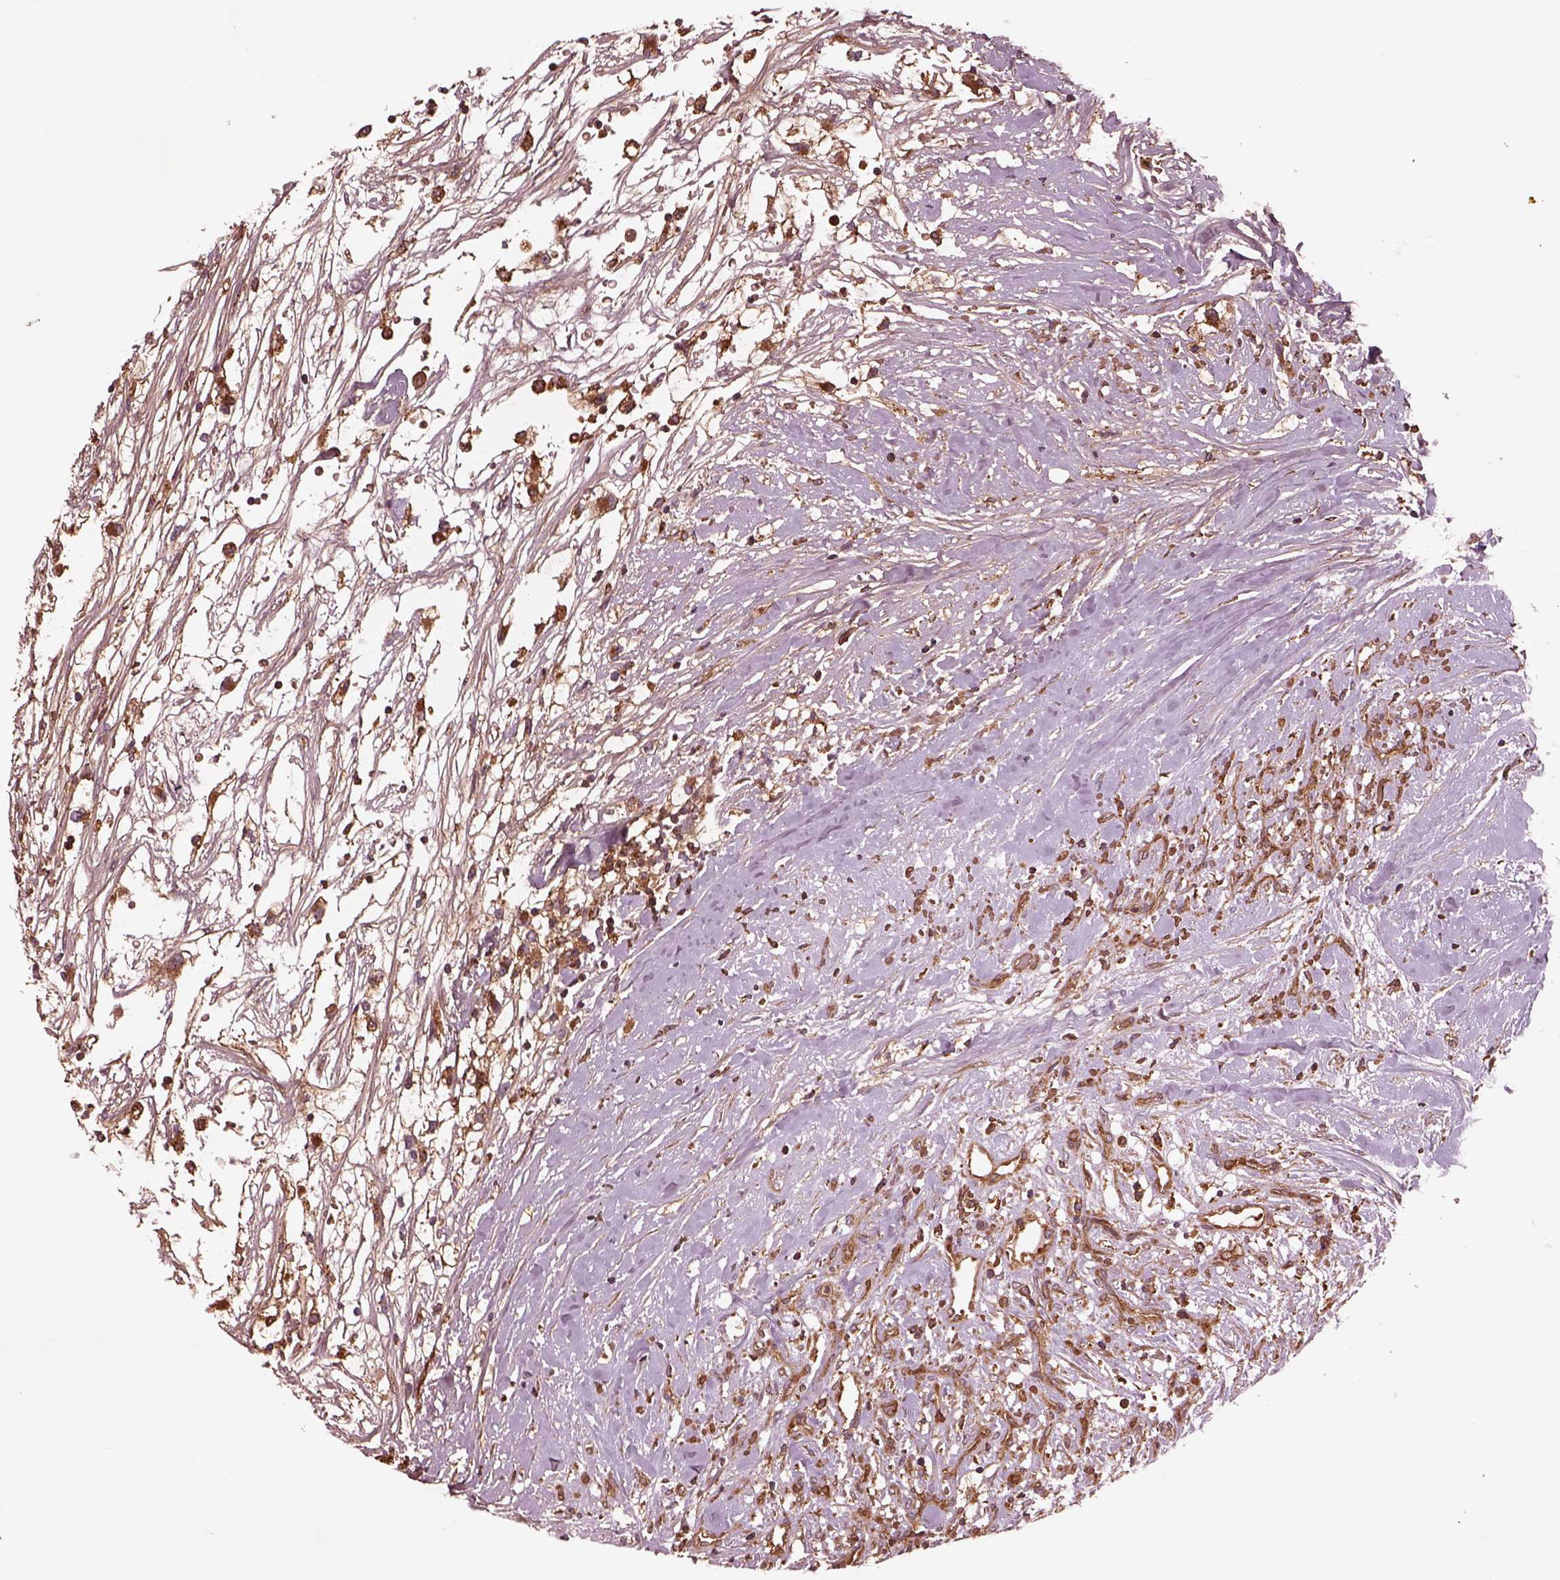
{"staining": {"intensity": "strong", "quantity": "25%-75%", "location": "cytoplasmic/membranous"}, "tissue": "renal cancer", "cell_type": "Tumor cells", "image_type": "cancer", "snomed": [{"axis": "morphology", "description": "Adenocarcinoma, NOS"}, {"axis": "topography", "description": "Kidney"}], "caption": "This is an image of IHC staining of adenocarcinoma (renal), which shows strong staining in the cytoplasmic/membranous of tumor cells.", "gene": "WASHC2A", "patient": {"sex": "male", "age": 59}}